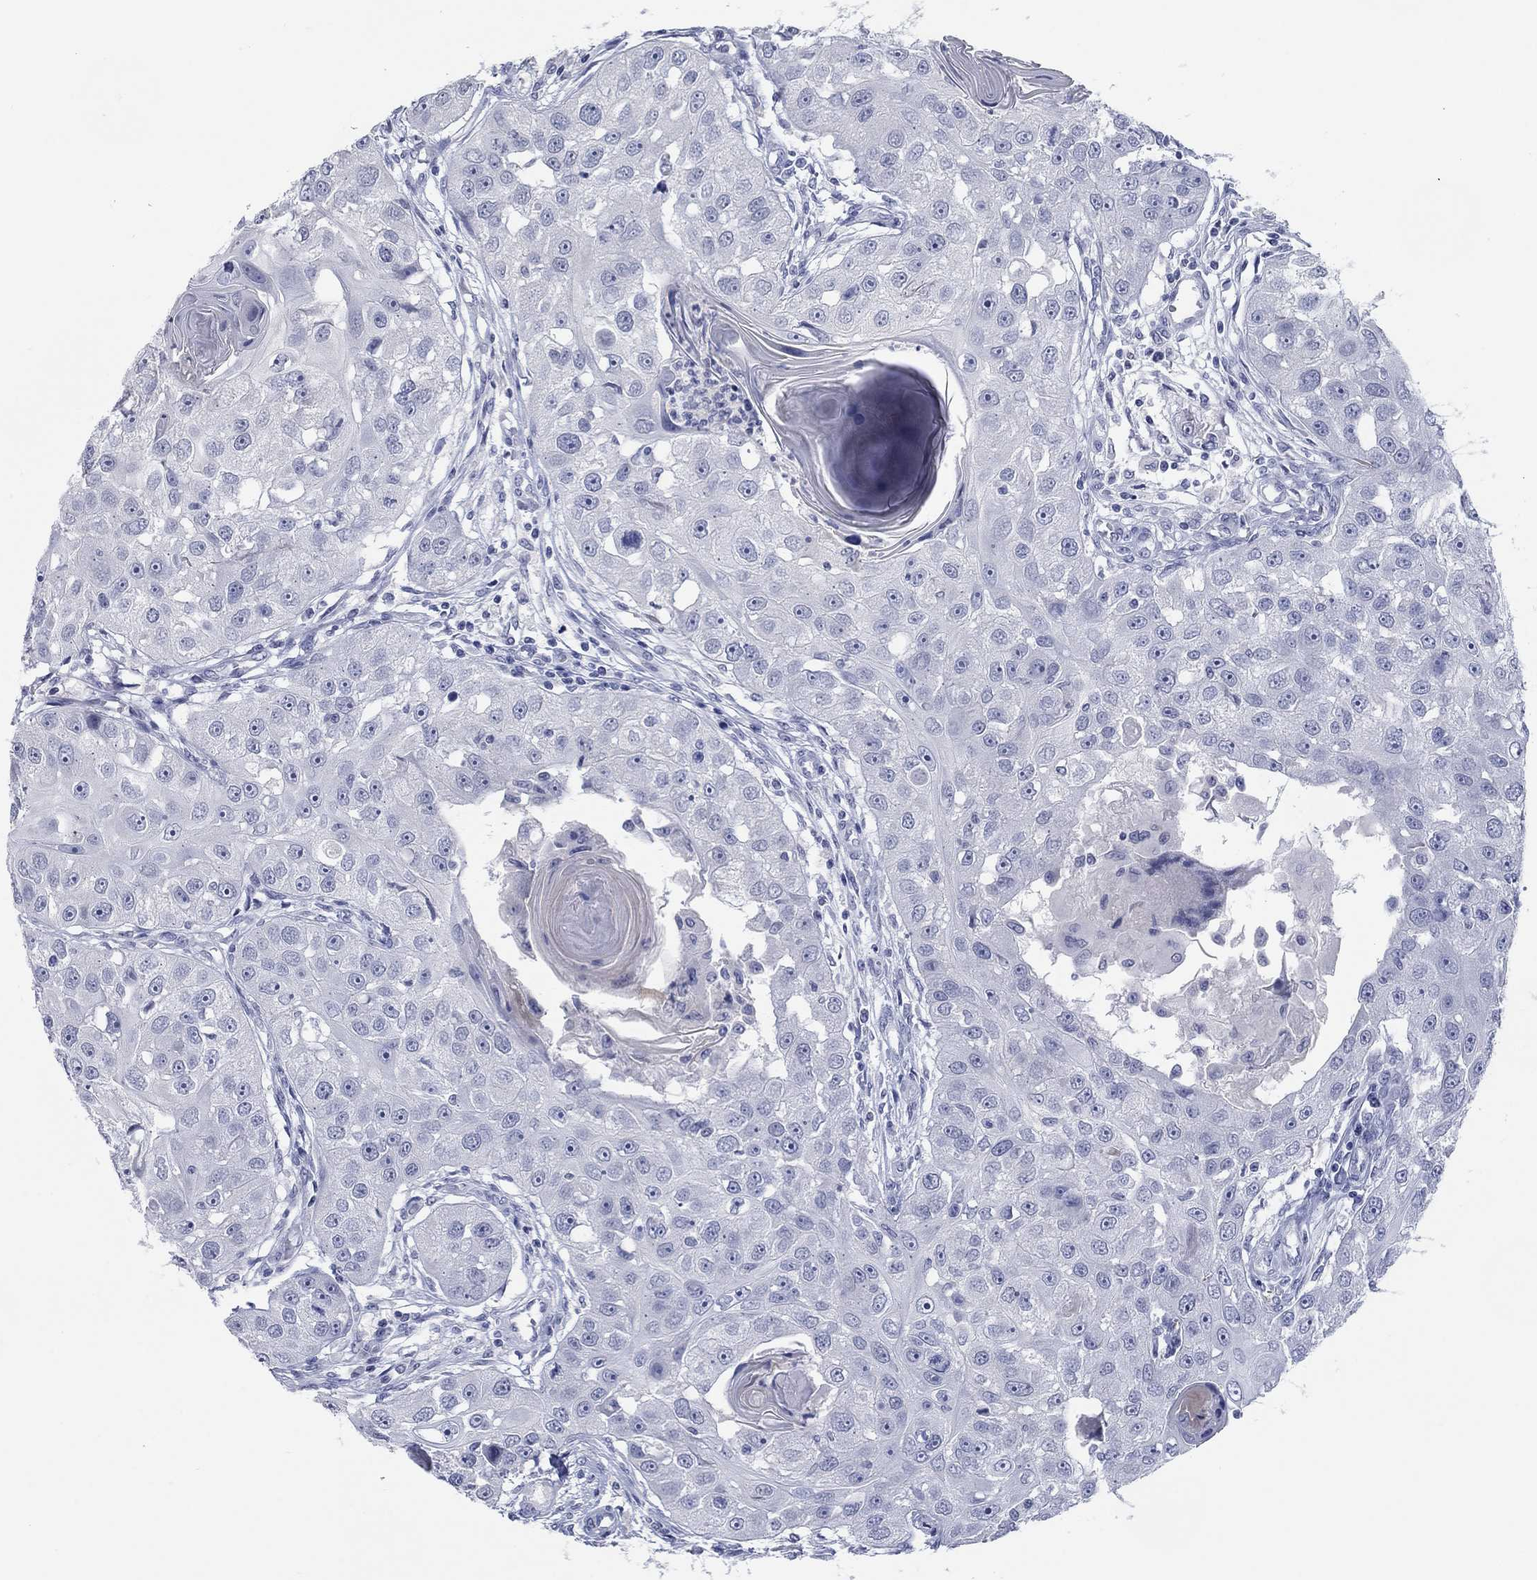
{"staining": {"intensity": "negative", "quantity": "none", "location": "none"}, "tissue": "head and neck cancer", "cell_type": "Tumor cells", "image_type": "cancer", "snomed": [{"axis": "morphology", "description": "Squamous cell carcinoma, NOS"}, {"axis": "topography", "description": "Head-Neck"}], "caption": "Immunohistochemistry photomicrograph of head and neck cancer stained for a protein (brown), which exhibits no staining in tumor cells.", "gene": "ATP6V1G2", "patient": {"sex": "male", "age": 51}}